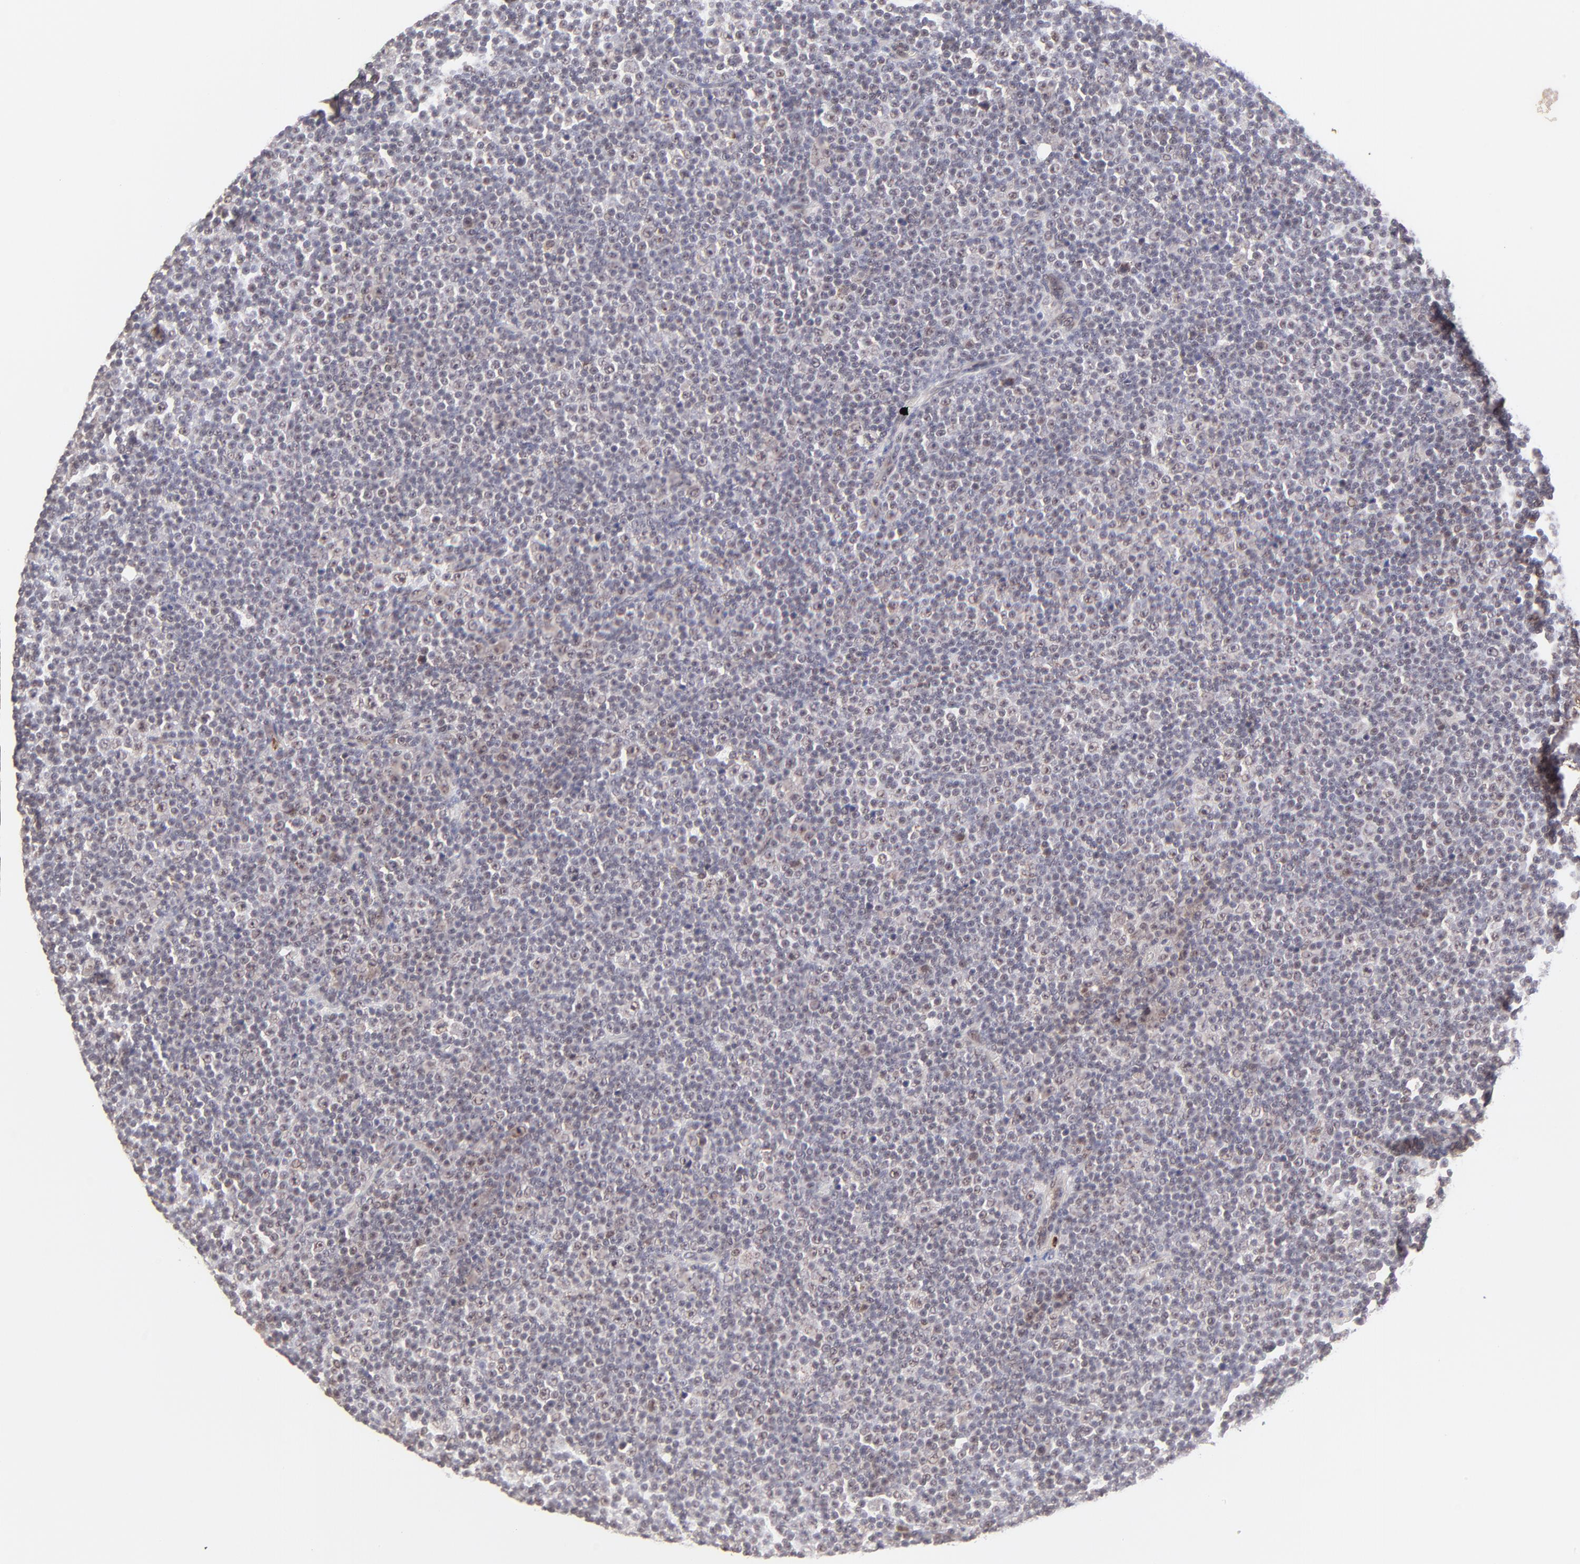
{"staining": {"intensity": "weak", "quantity": "25%-75%", "location": "nuclear"}, "tissue": "lymphoma", "cell_type": "Tumor cells", "image_type": "cancer", "snomed": [{"axis": "morphology", "description": "Malignant lymphoma, non-Hodgkin's type, Low grade"}, {"axis": "topography", "description": "Lymph node"}], "caption": "IHC image of lymphoma stained for a protein (brown), which reveals low levels of weak nuclear positivity in approximately 25%-75% of tumor cells.", "gene": "MED12", "patient": {"sex": "female", "age": 67}}